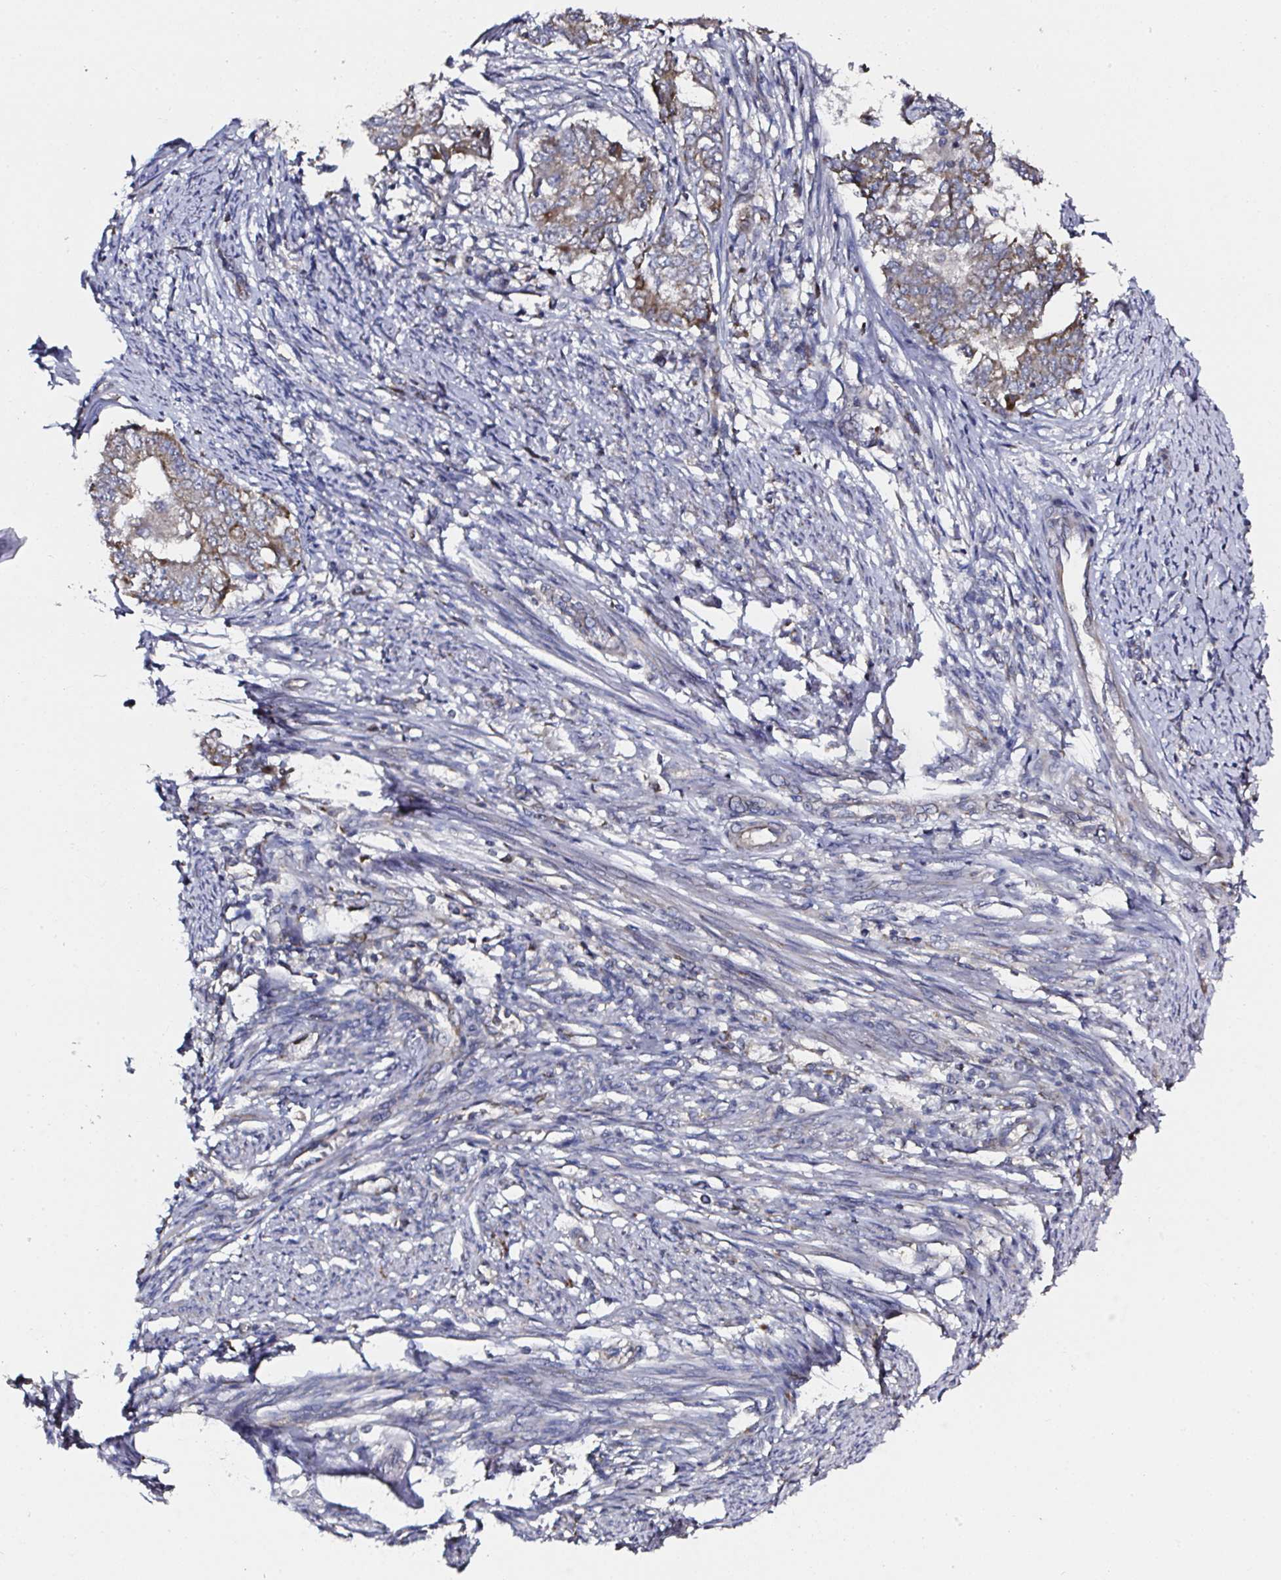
{"staining": {"intensity": "moderate", "quantity": ">75%", "location": "cytoplasmic/membranous"}, "tissue": "endometrial cancer", "cell_type": "Tumor cells", "image_type": "cancer", "snomed": [{"axis": "morphology", "description": "Adenocarcinoma, NOS"}, {"axis": "topography", "description": "Endometrium"}], "caption": "This photomicrograph exhibits immunohistochemistry (IHC) staining of human adenocarcinoma (endometrial), with medium moderate cytoplasmic/membranous staining in about >75% of tumor cells.", "gene": "ATAD3B", "patient": {"sex": "female", "age": 62}}